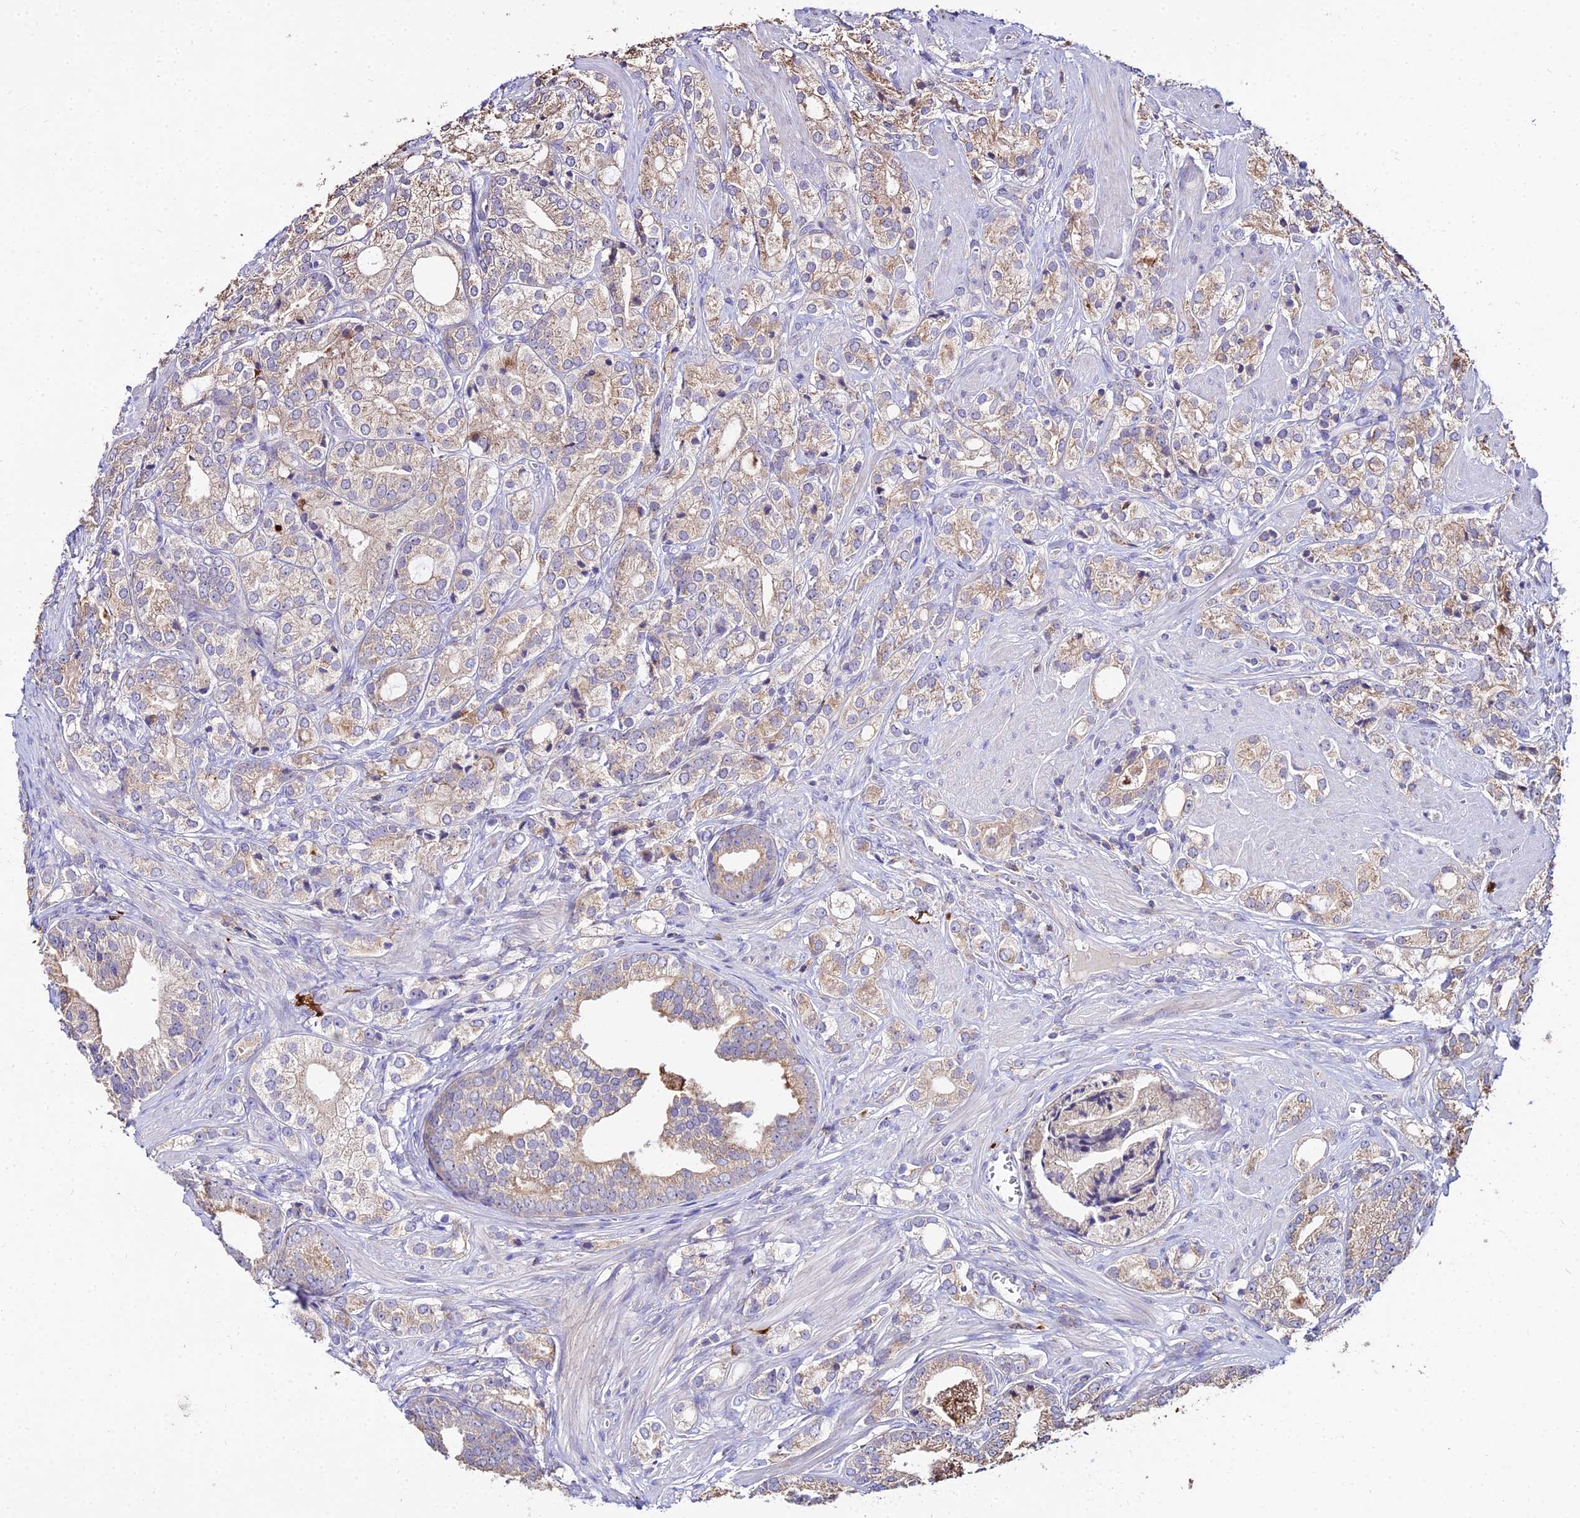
{"staining": {"intensity": "moderate", "quantity": "25%-75%", "location": "cytoplasmic/membranous"}, "tissue": "prostate cancer", "cell_type": "Tumor cells", "image_type": "cancer", "snomed": [{"axis": "morphology", "description": "Adenocarcinoma, High grade"}, {"axis": "topography", "description": "Prostate"}], "caption": "High-power microscopy captured an immunohistochemistry photomicrograph of adenocarcinoma (high-grade) (prostate), revealing moderate cytoplasmic/membranous expression in about 25%-75% of tumor cells.", "gene": "PEX19", "patient": {"sex": "male", "age": 50}}